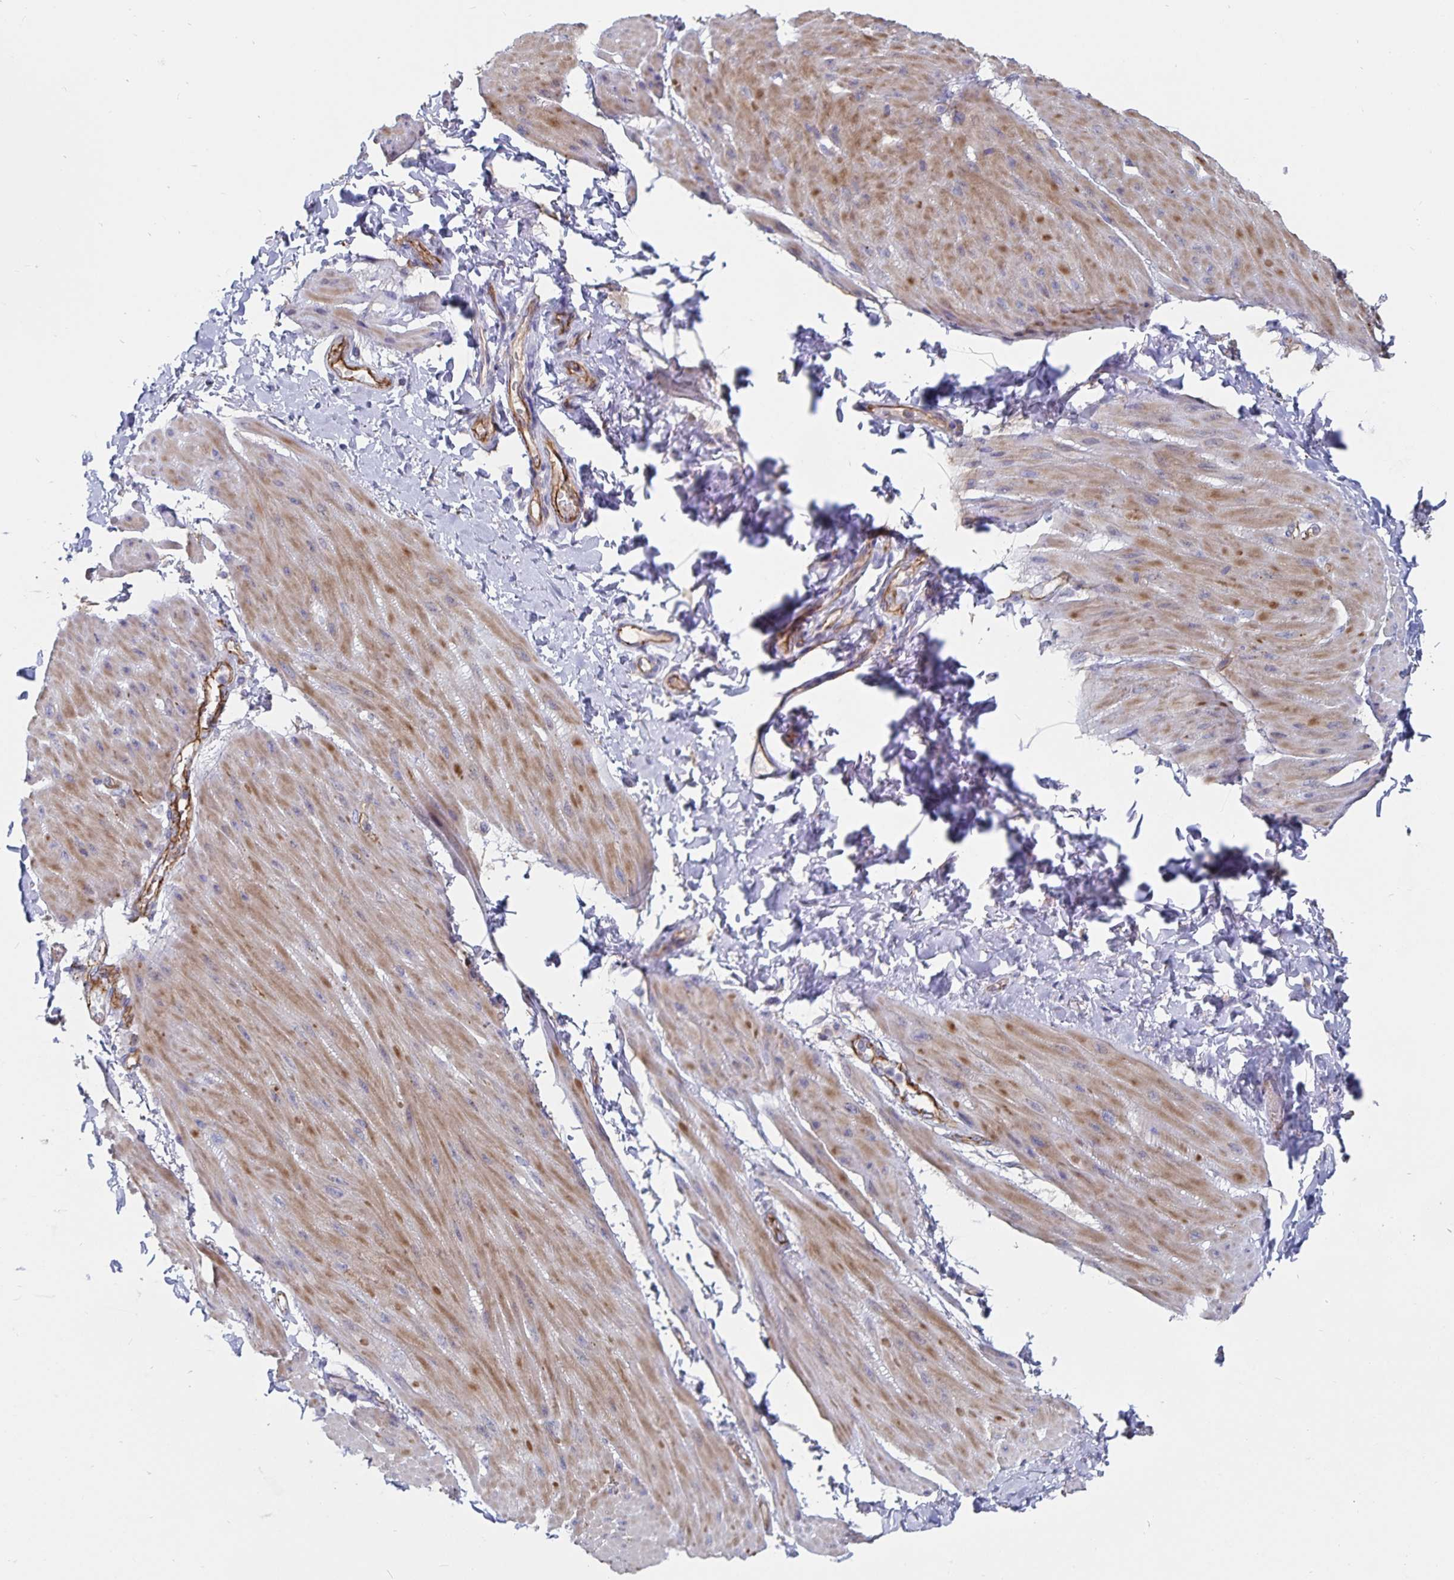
{"staining": {"intensity": "negative", "quantity": "none", "location": "none"}, "tissue": "adipose tissue", "cell_type": "Adipocytes", "image_type": "normal", "snomed": [{"axis": "morphology", "description": "Normal tissue, NOS"}, {"axis": "topography", "description": "Urinary bladder"}, {"axis": "topography", "description": "Peripheral nerve tissue"}], "caption": "Immunohistochemical staining of benign adipose tissue exhibits no significant positivity in adipocytes.", "gene": "SSTR1", "patient": {"sex": "female", "age": 60}}